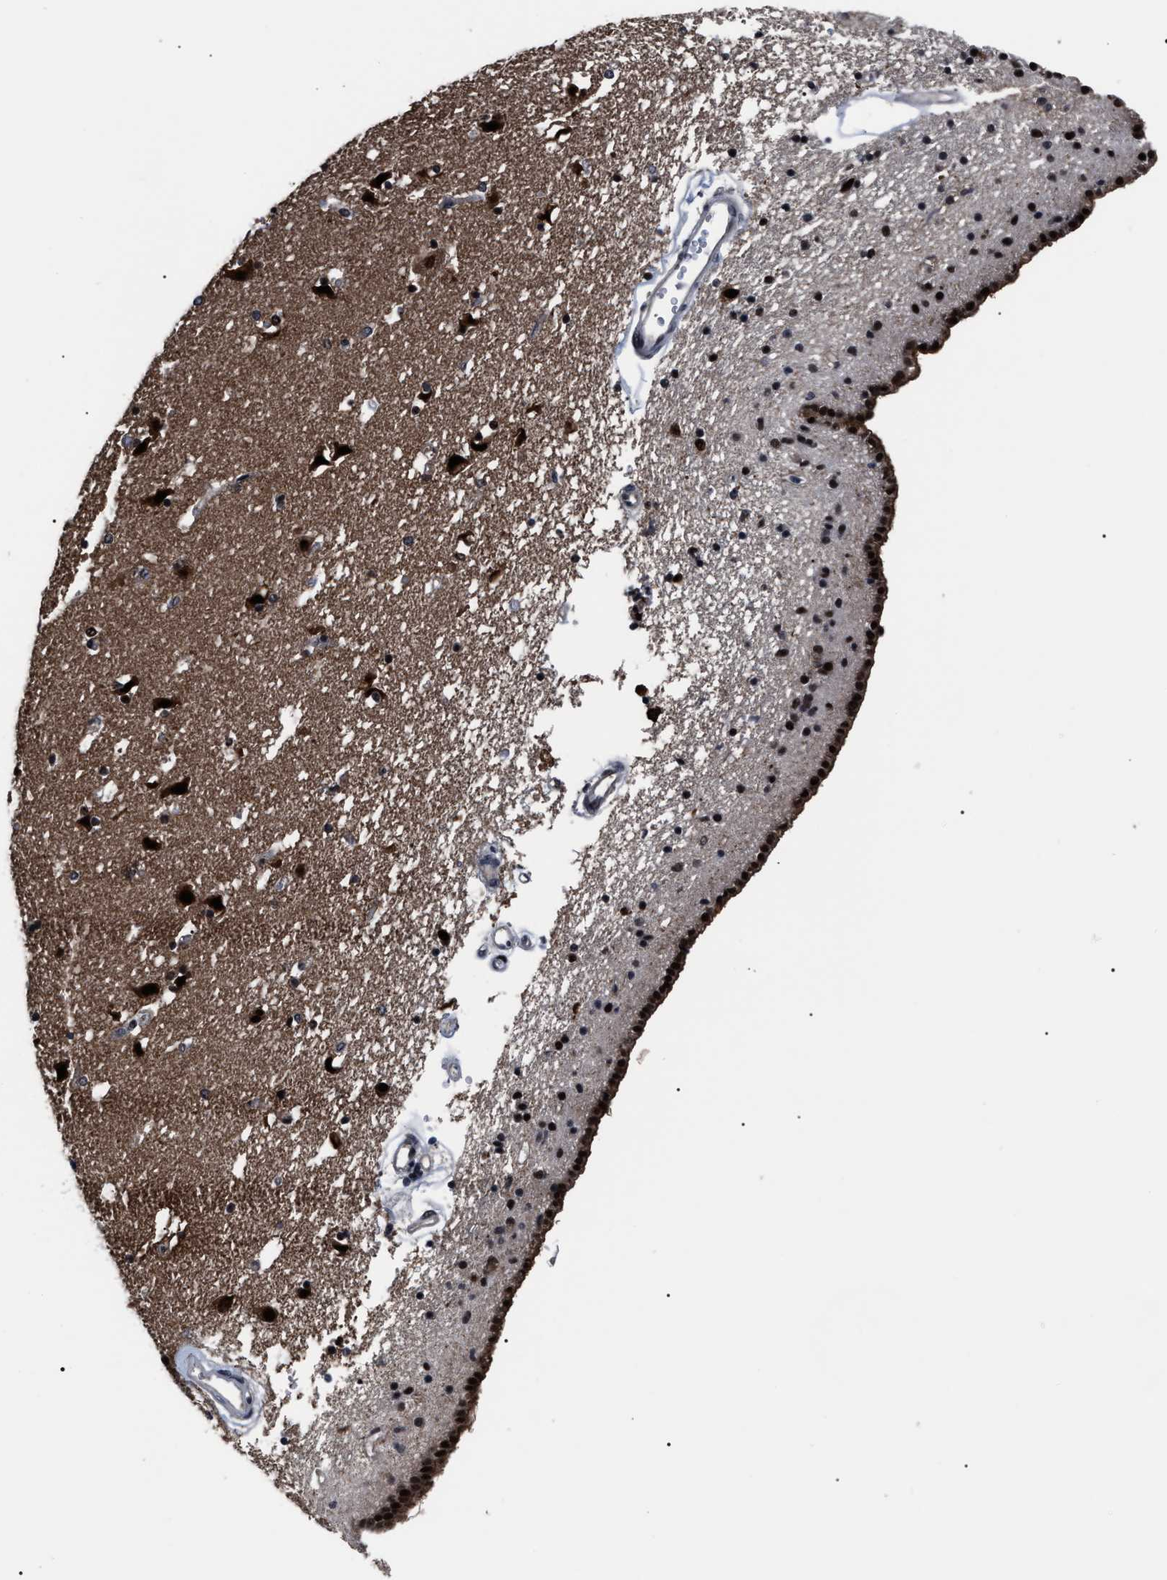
{"staining": {"intensity": "strong", "quantity": ">75%", "location": "nuclear"}, "tissue": "caudate", "cell_type": "Glial cells", "image_type": "normal", "snomed": [{"axis": "morphology", "description": "Normal tissue, NOS"}, {"axis": "topography", "description": "Lateral ventricle wall"}], "caption": "Immunohistochemical staining of unremarkable human caudate reveals strong nuclear protein staining in about >75% of glial cells.", "gene": "CSNK2A1", "patient": {"sex": "male", "age": 45}}